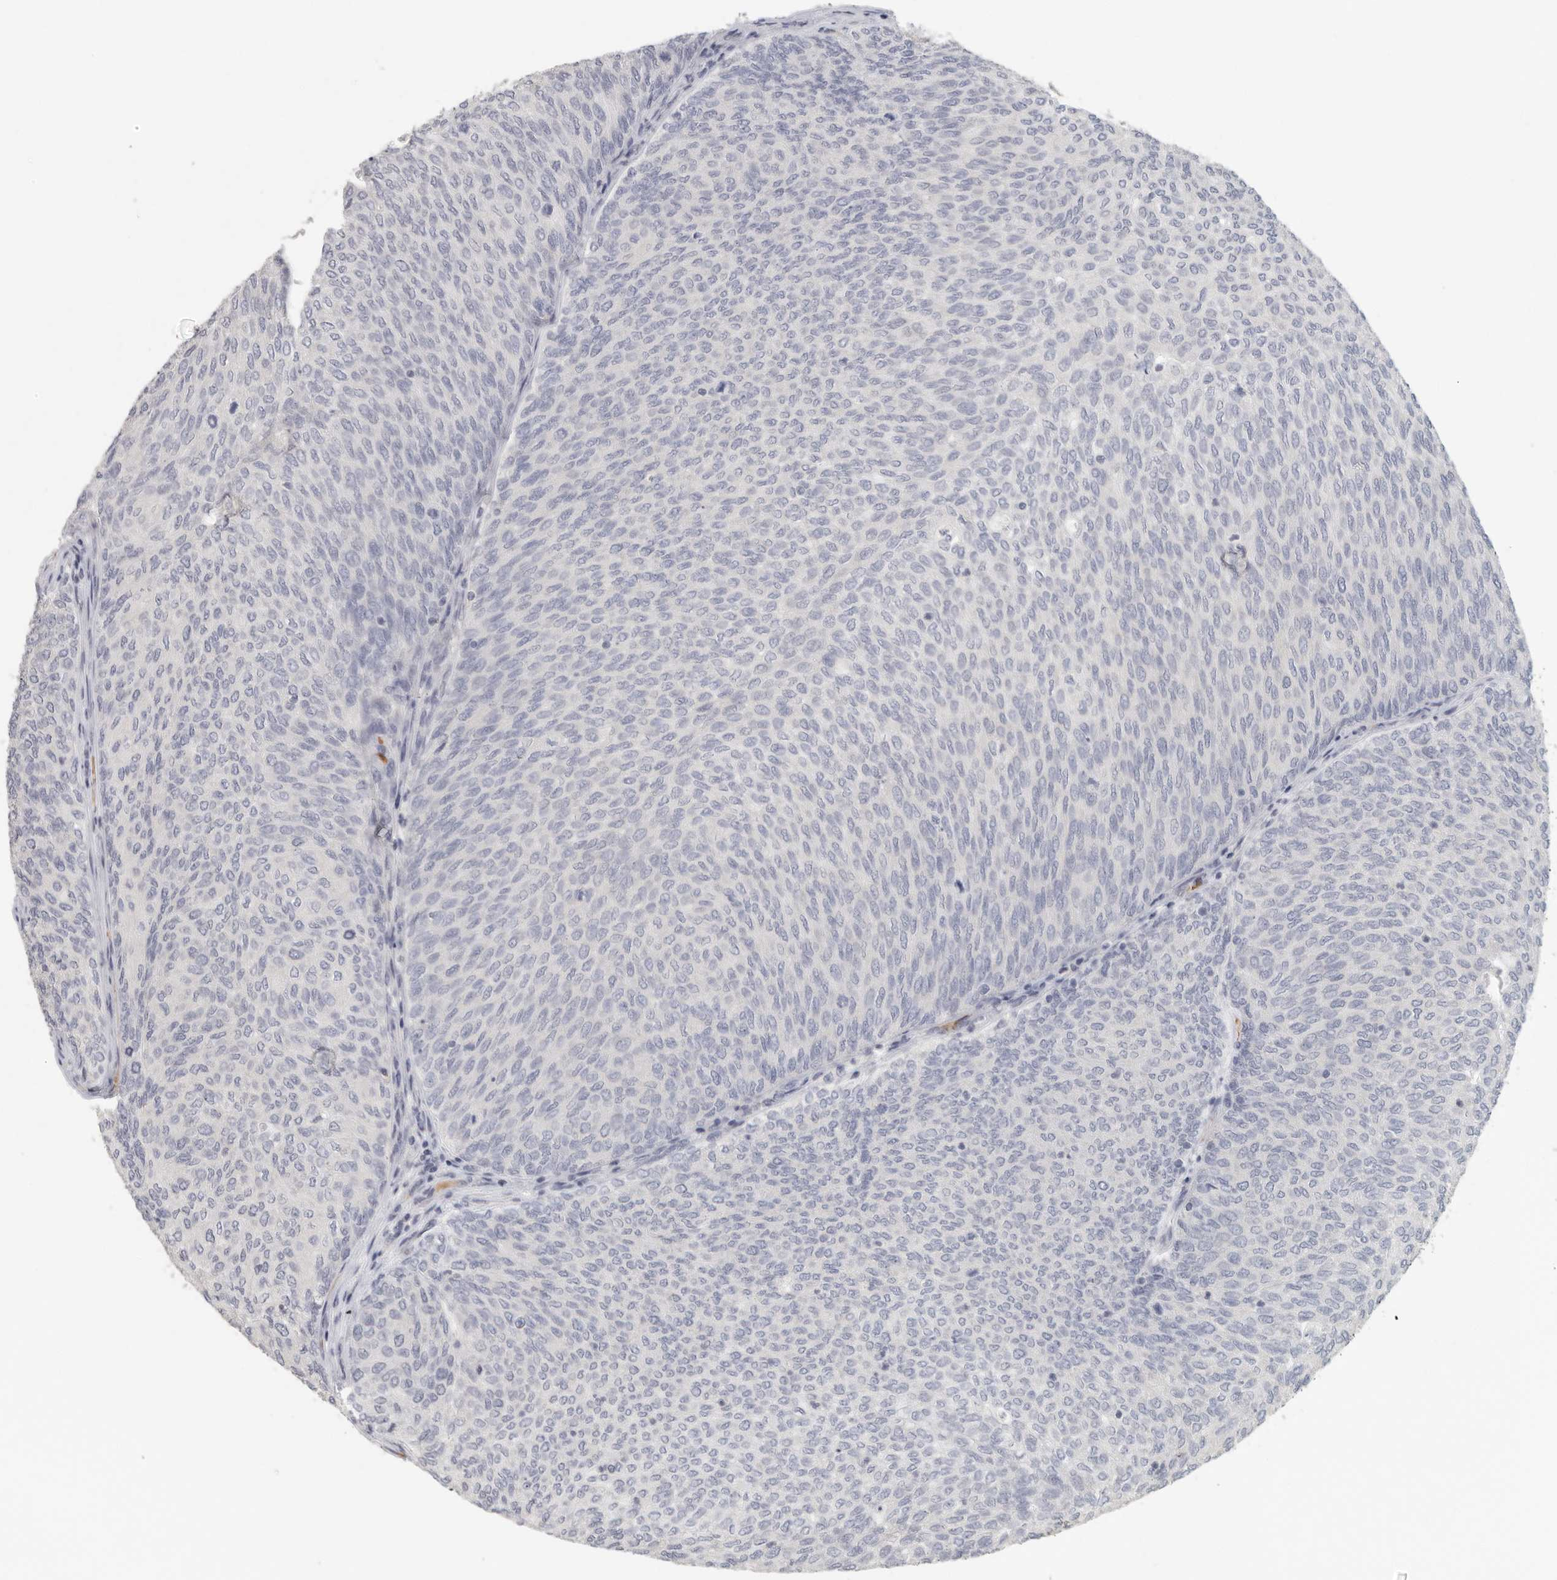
{"staining": {"intensity": "negative", "quantity": "none", "location": "none"}, "tissue": "urothelial cancer", "cell_type": "Tumor cells", "image_type": "cancer", "snomed": [{"axis": "morphology", "description": "Urothelial carcinoma, Low grade"}, {"axis": "topography", "description": "Urinary bladder"}], "caption": "DAB (3,3'-diaminobenzidine) immunohistochemical staining of human urothelial carcinoma (low-grade) exhibits no significant staining in tumor cells.", "gene": "DNAJC11", "patient": {"sex": "female", "age": 79}}